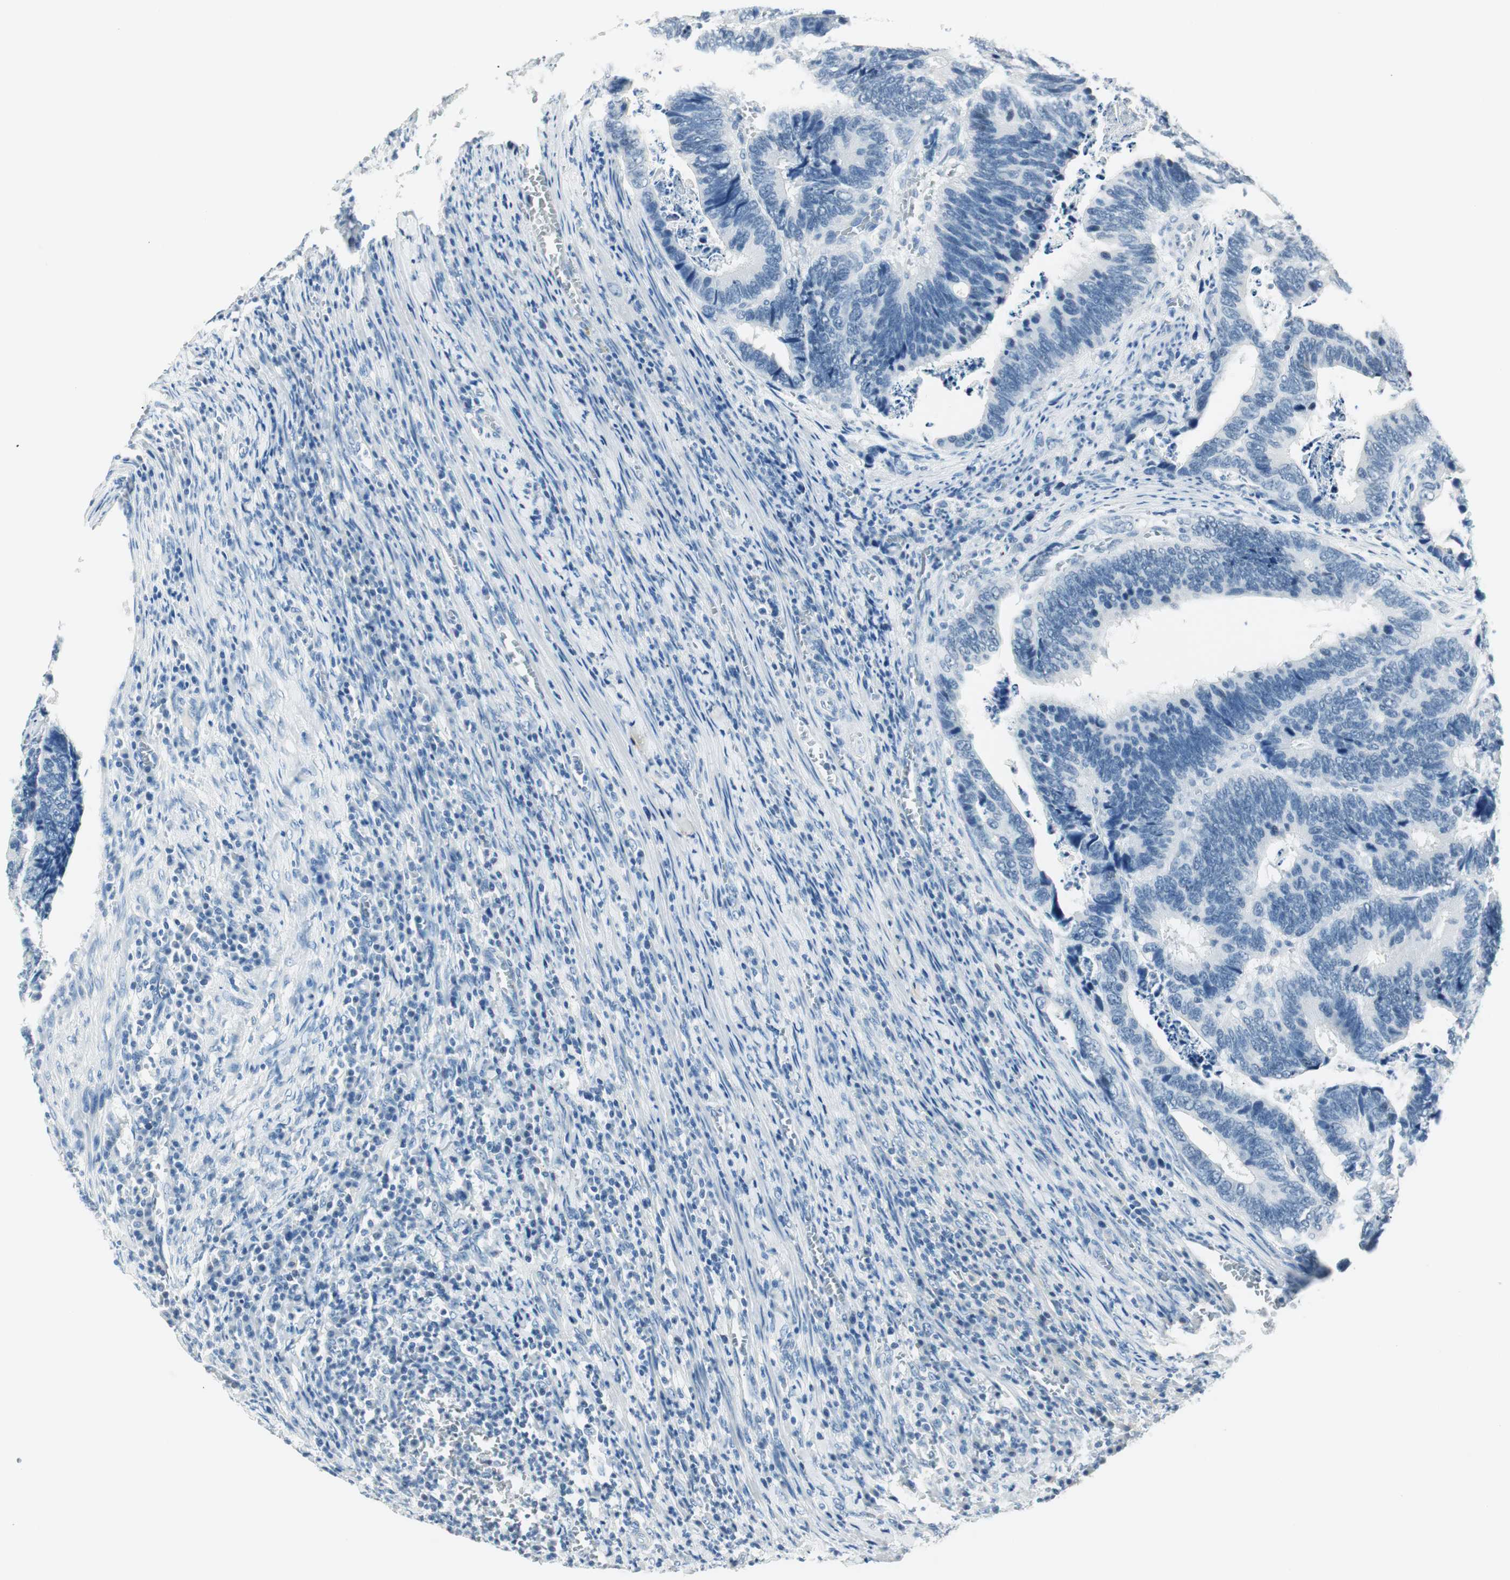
{"staining": {"intensity": "negative", "quantity": "none", "location": "none"}, "tissue": "colorectal cancer", "cell_type": "Tumor cells", "image_type": "cancer", "snomed": [{"axis": "morphology", "description": "Adenocarcinoma, NOS"}, {"axis": "topography", "description": "Colon"}], "caption": "DAB (3,3'-diaminobenzidine) immunohistochemical staining of human colorectal adenocarcinoma displays no significant staining in tumor cells.", "gene": "HOXB13", "patient": {"sex": "male", "age": 72}}